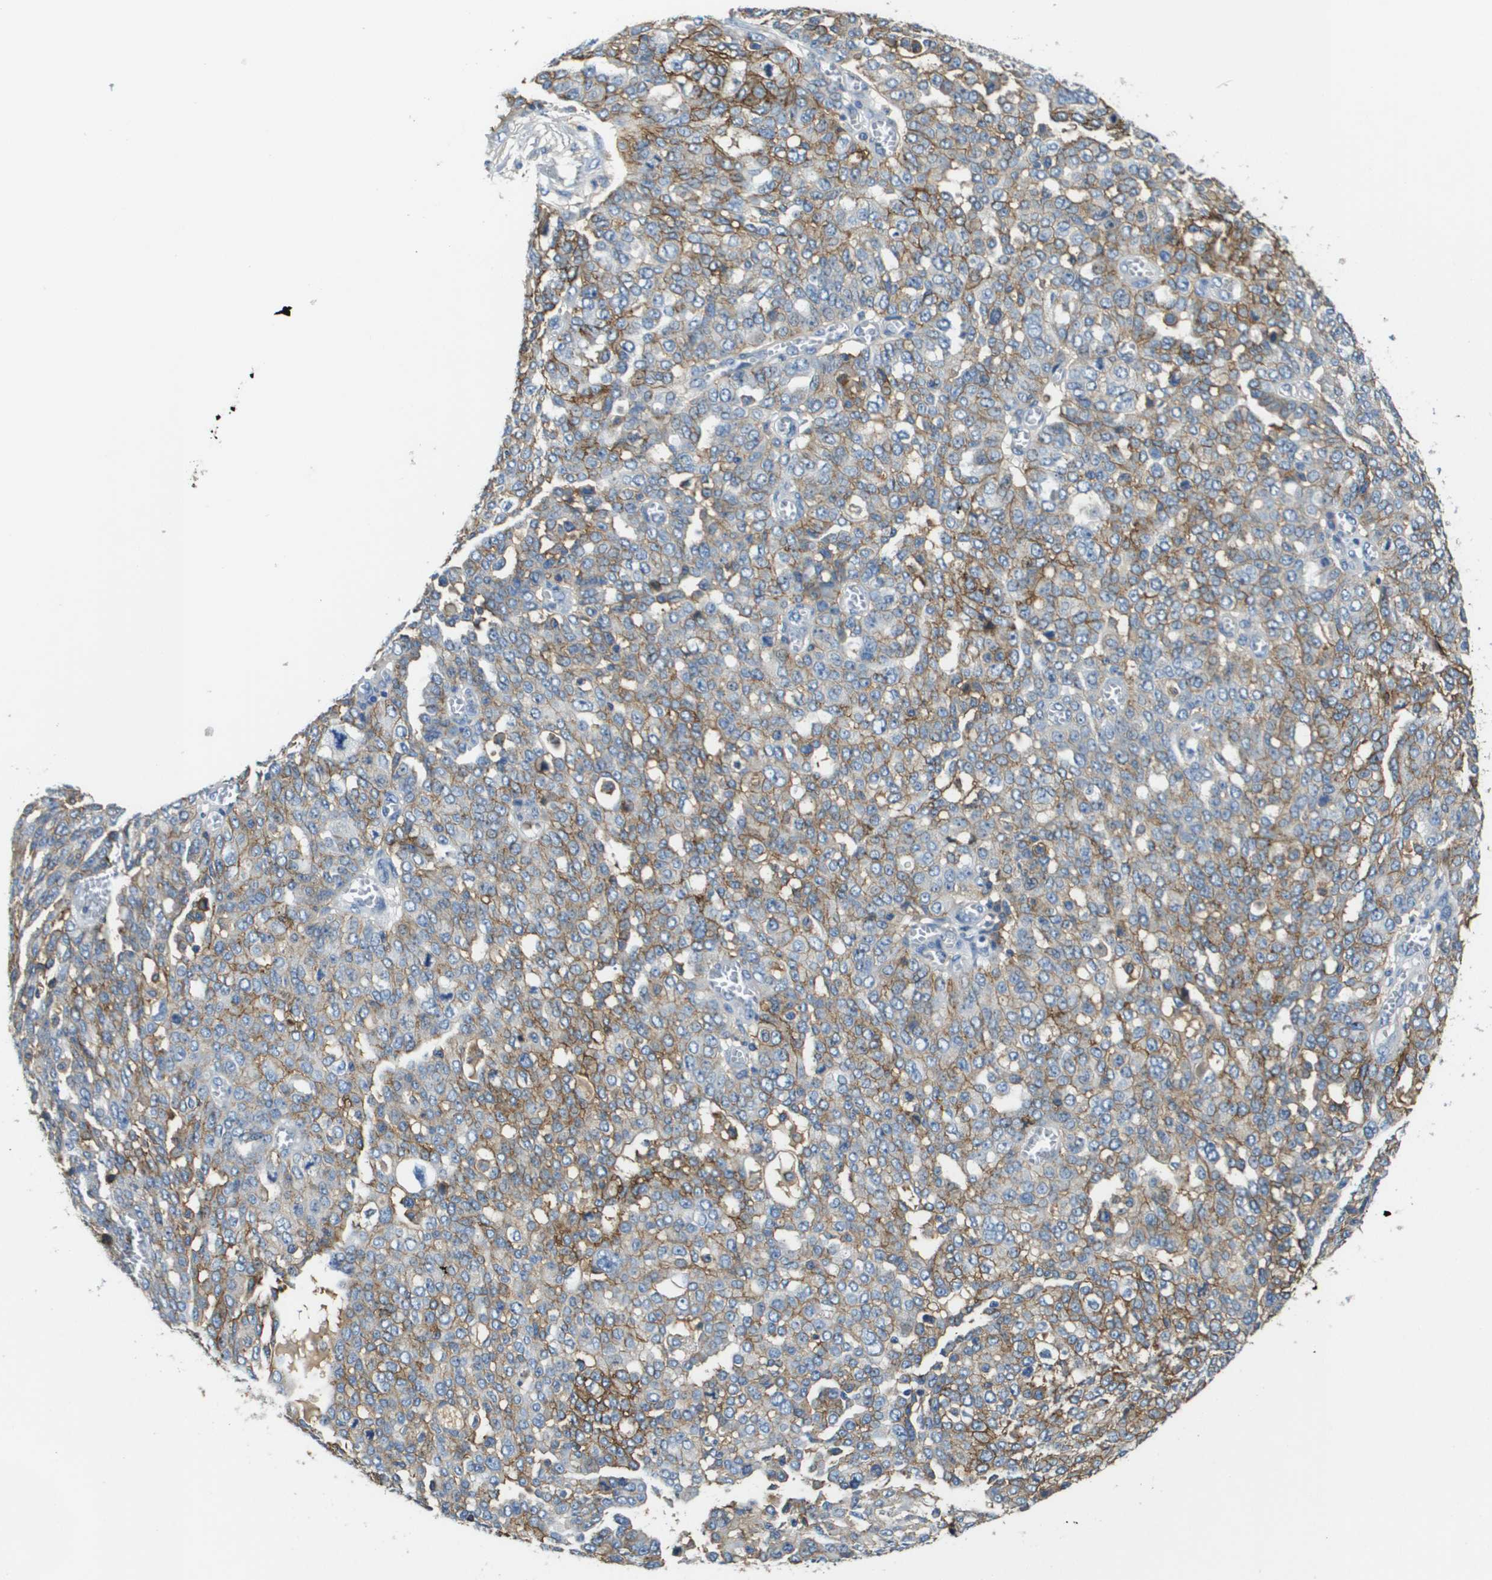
{"staining": {"intensity": "moderate", "quantity": ">75%", "location": "cytoplasmic/membranous"}, "tissue": "ovarian cancer", "cell_type": "Tumor cells", "image_type": "cancer", "snomed": [{"axis": "morphology", "description": "Cystadenocarcinoma, serous, NOS"}, {"axis": "topography", "description": "Soft tissue"}, {"axis": "topography", "description": "Ovary"}], "caption": "This histopathology image displays ovarian cancer (serous cystadenocarcinoma) stained with immunohistochemistry (IHC) to label a protein in brown. The cytoplasmic/membranous of tumor cells show moderate positivity for the protein. Nuclei are counter-stained blue.", "gene": "SLC16A3", "patient": {"sex": "female", "age": 57}}